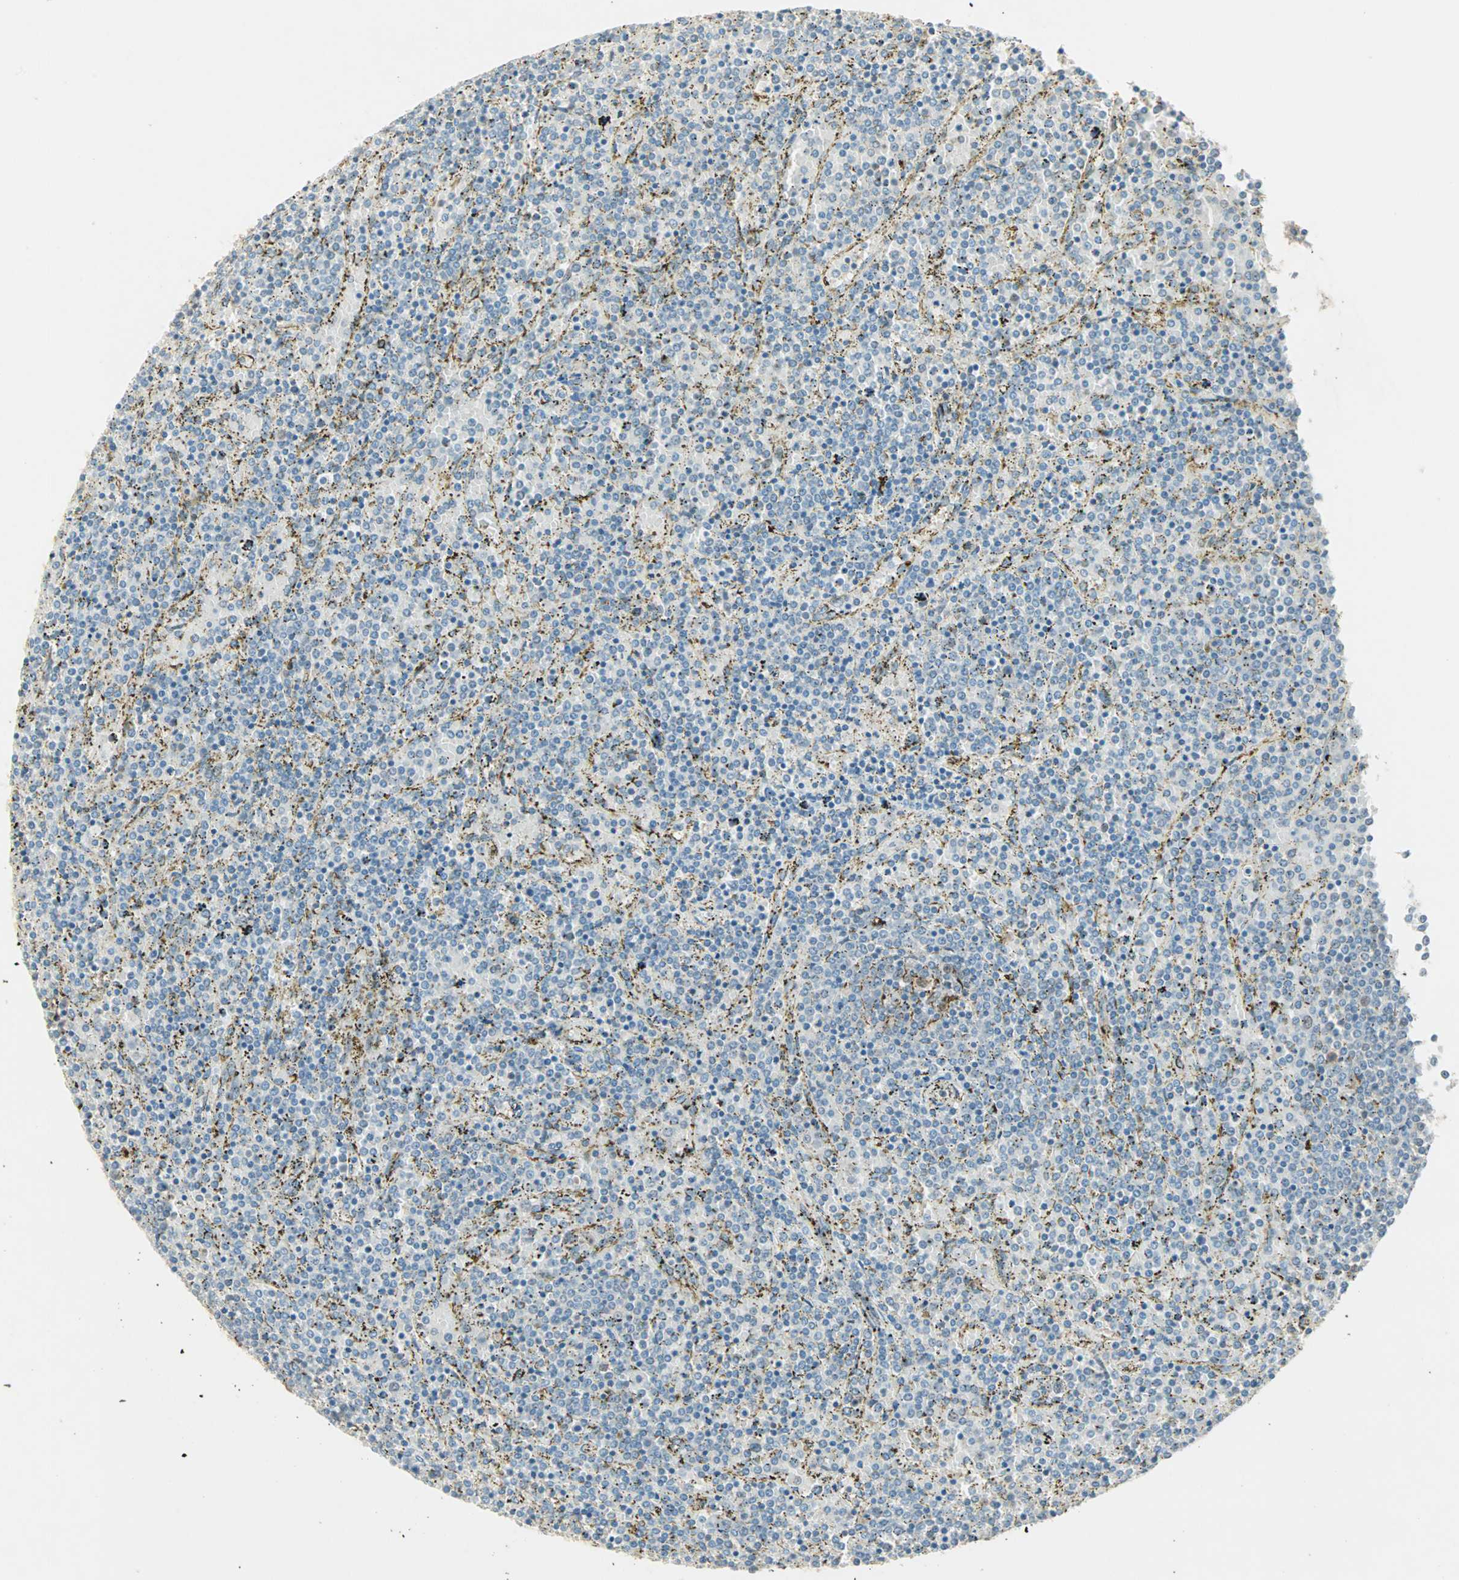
{"staining": {"intensity": "weak", "quantity": "<25%", "location": "cytoplasmic/membranous"}, "tissue": "lymphoma", "cell_type": "Tumor cells", "image_type": "cancer", "snomed": [{"axis": "morphology", "description": "Malignant lymphoma, non-Hodgkin's type, Low grade"}, {"axis": "topography", "description": "Spleen"}], "caption": "A micrograph of human lymphoma is negative for staining in tumor cells.", "gene": "ZNF37A", "patient": {"sex": "female", "age": 77}}